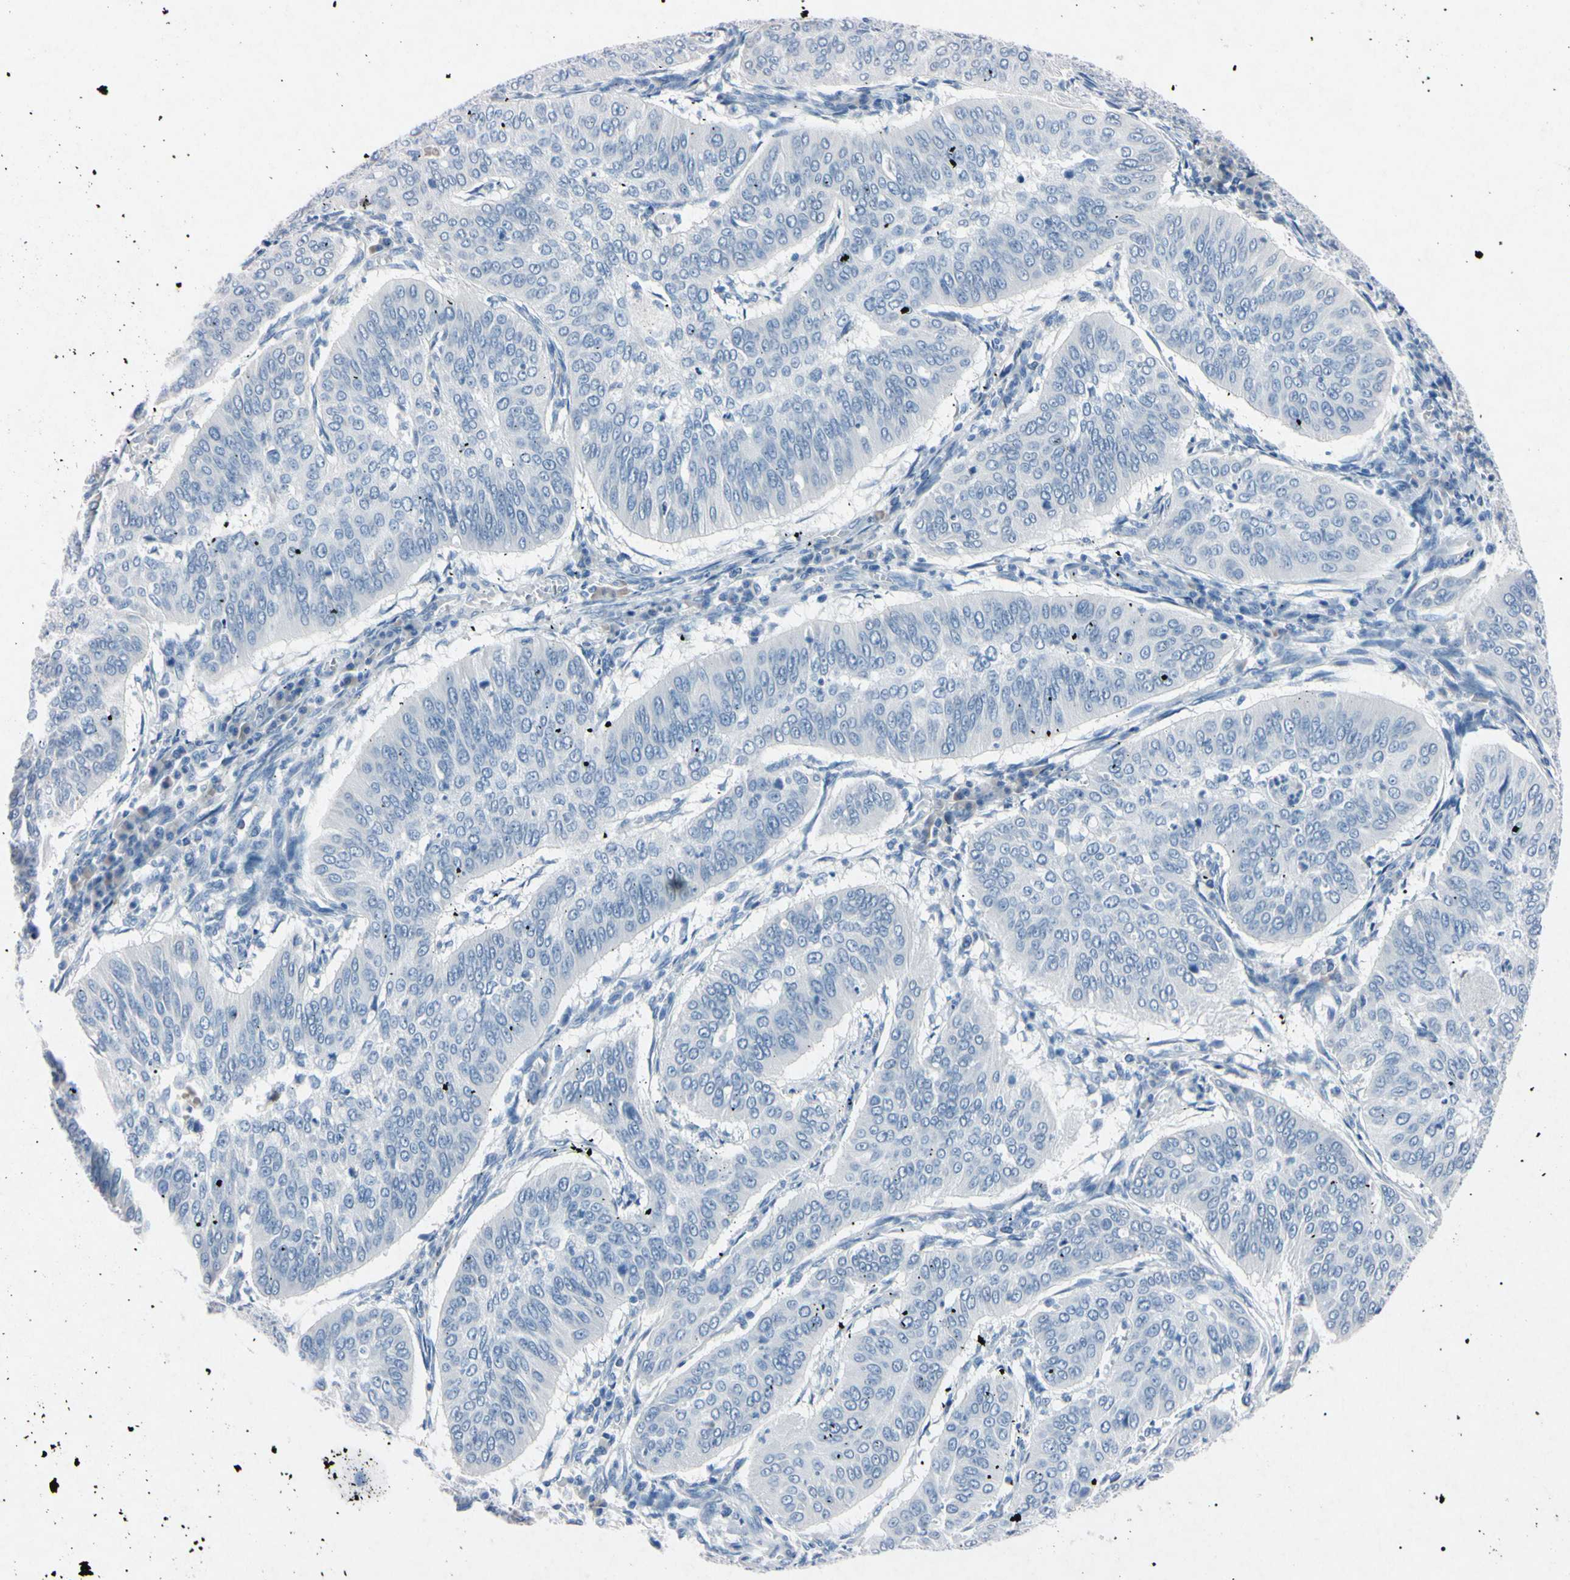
{"staining": {"intensity": "negative", "quantity": "none", "location": "none"}, "tissue": "cervical cancer", "cell_type": "Tumor cells", "image_type": "cancer", "snomed": [{"axis": "morphology", "description": "Normal tissue, NOS"}, {"axis": "morphology", "description": "Squamous cell carcinoma, NOS"}, {"axis": "topography", "description": "Cervix"}], "caption": "IHC of human cervical cancer (squamous cell carcinoma) displays no staining in tumor cells. The staining is performed using DAB brown chromogen with nuclei counter-stained in using hematoxylin.", "gene": "ELN", "patient": {"sex": "female", "age": 39}}